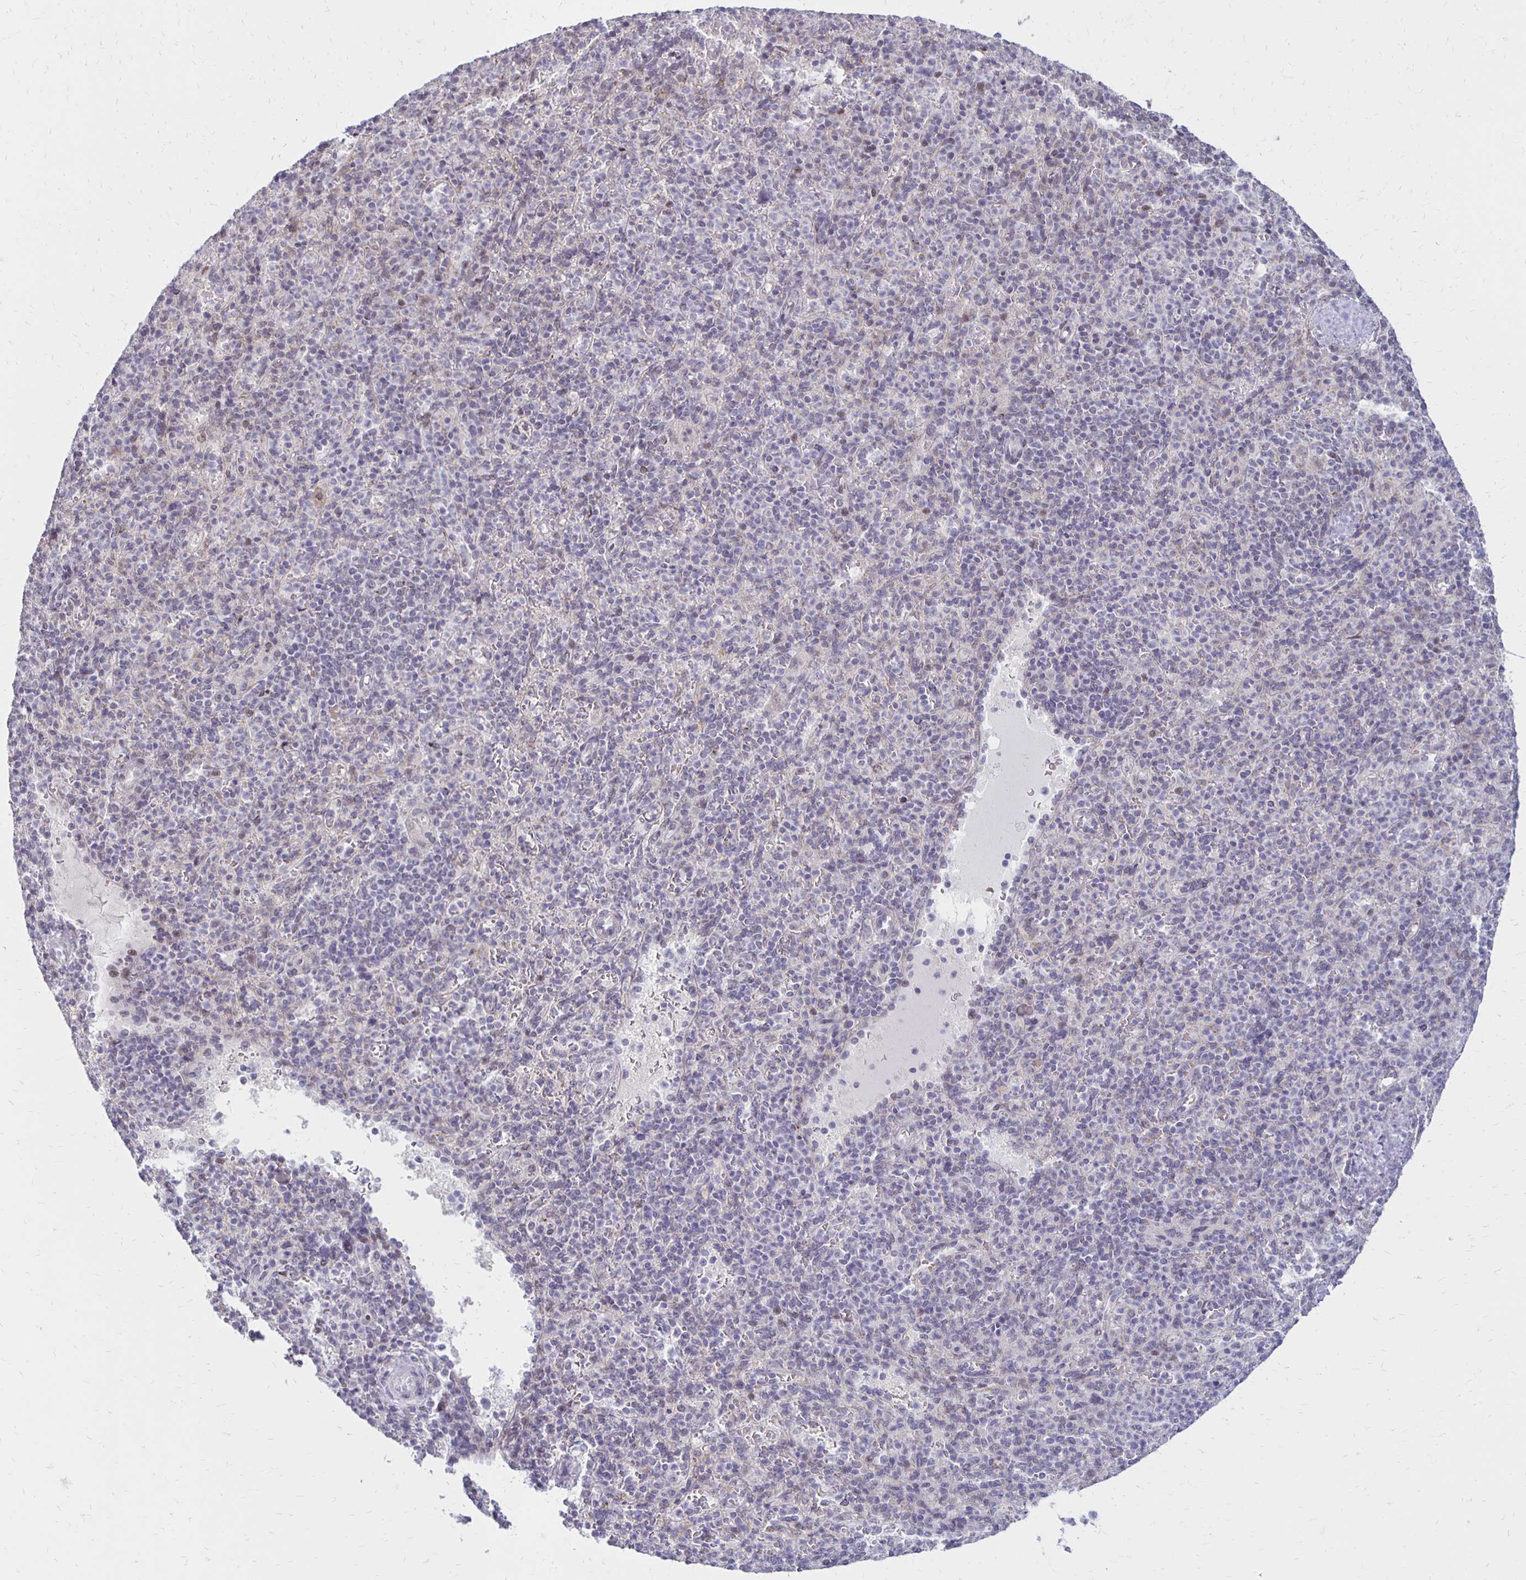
{"staining": {"intensity": "negative", "quantity": "none", "location": "none"}, "tissue": "spleen", "cell_type": "Cells in red pulp", "image_type": "normal", "snomed": [{"axis": "morphology", "description": "Normal tissue, NOS"}, {"axis": "topography", "description": "Spleen"}], "caption": "High power microscopy histopathology image of an immunohistochemistry image of benign spleen, revealing no significant expression in cells in red pulp.", "gene": "DAGLA", "patient": {"sex": "female", "age": 74}}